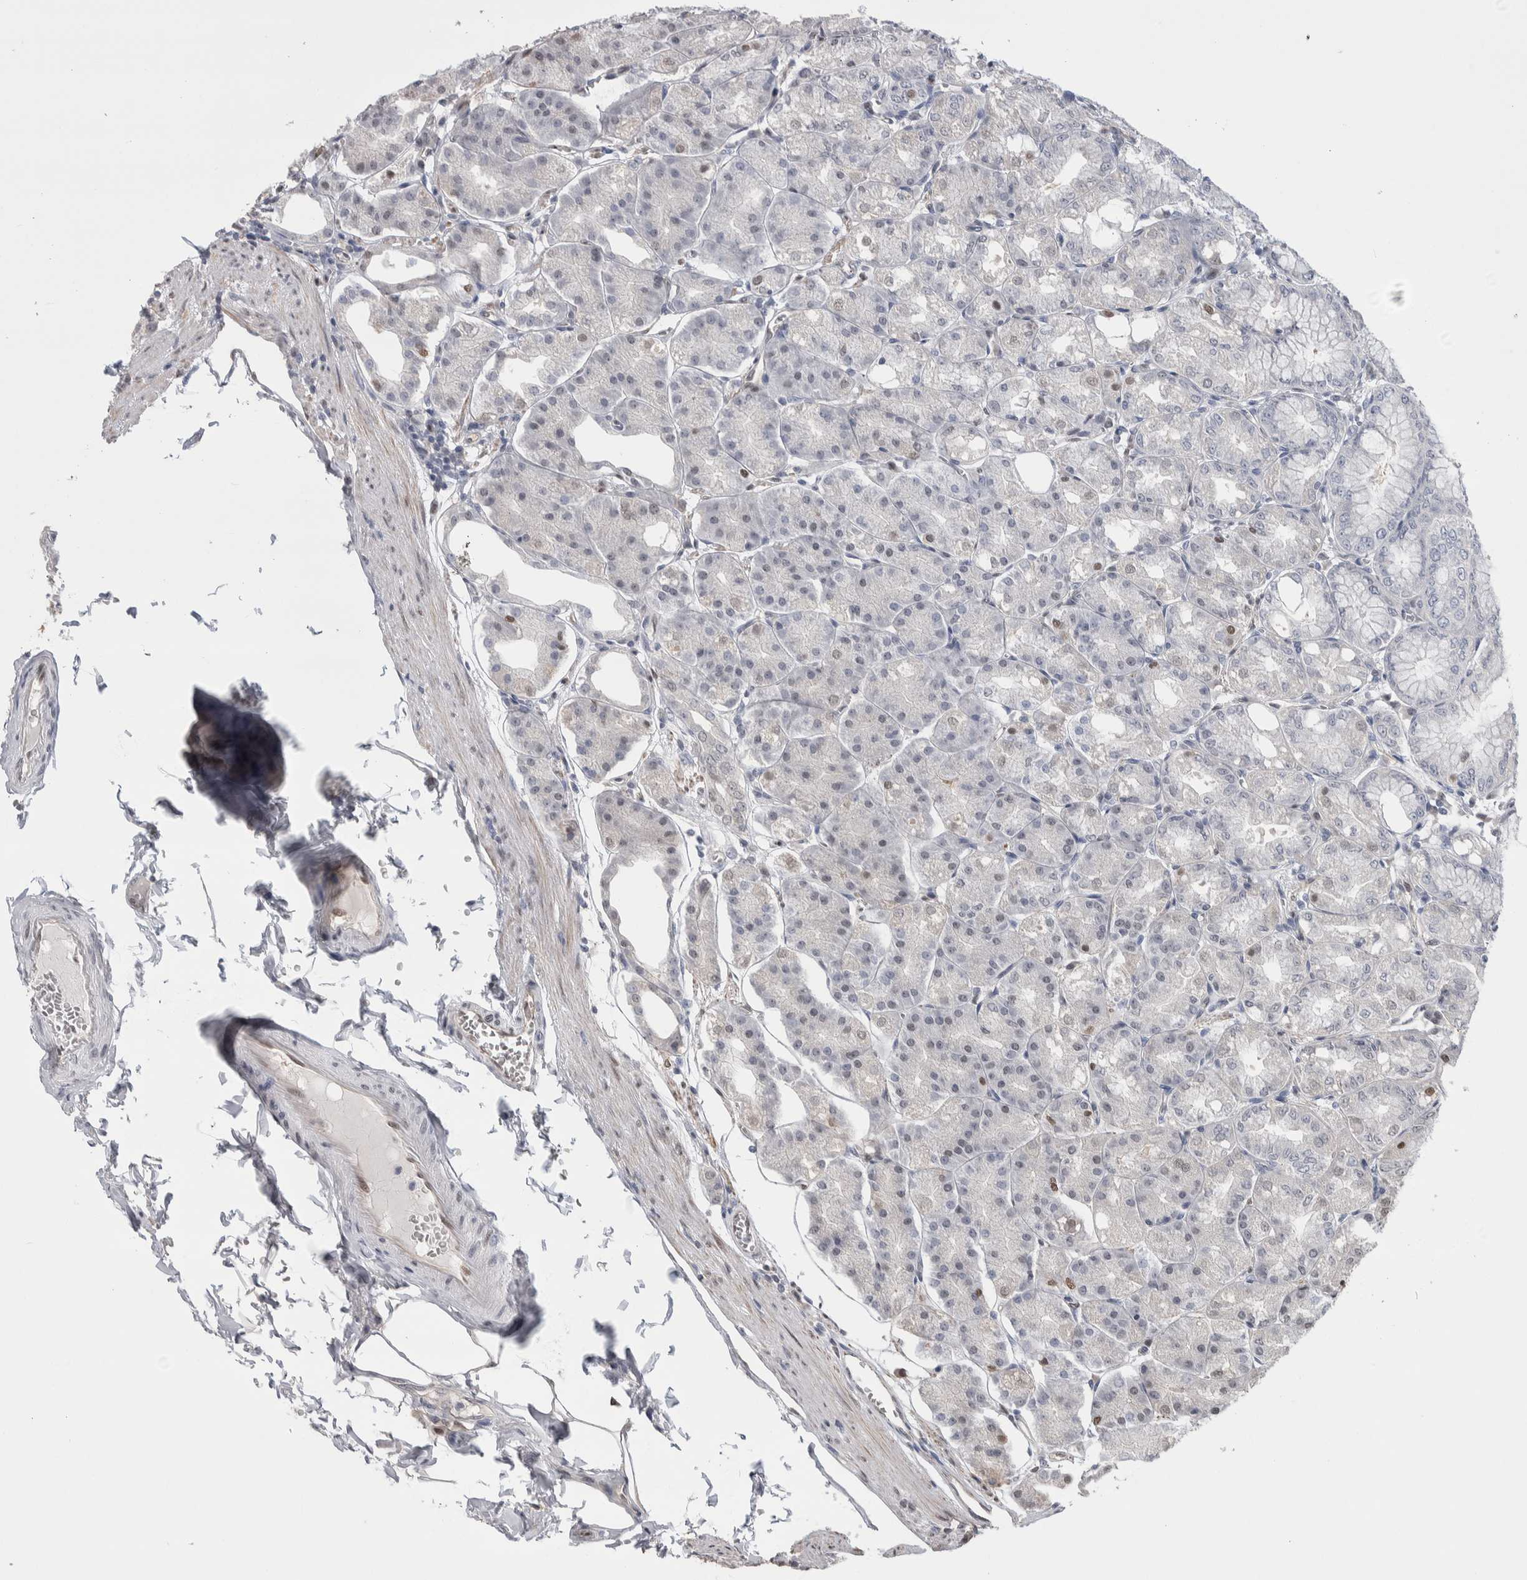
{"staining": {"intensity": "weak", "quantity": "<25%", "location": "nuclear"}, "tissue": "stomach", "cell_type": "Glandular cells", "image_type": "normal", "snomed": [{"axis": "morphology", "description": "Normal tissue, NOS"}, {"axis": "topography", "description": "Stomach, lower"}], "caption": "DAB (3,3'-diaminobenzidine) immunohistochemical staining of unremarkable stomach reveals no significant expression in glandular cells. (DAB immunohistochemistry (IHC), high magnification).", "gene": "ZBTB49", "patient": {"sex": "male", "age": 71}}